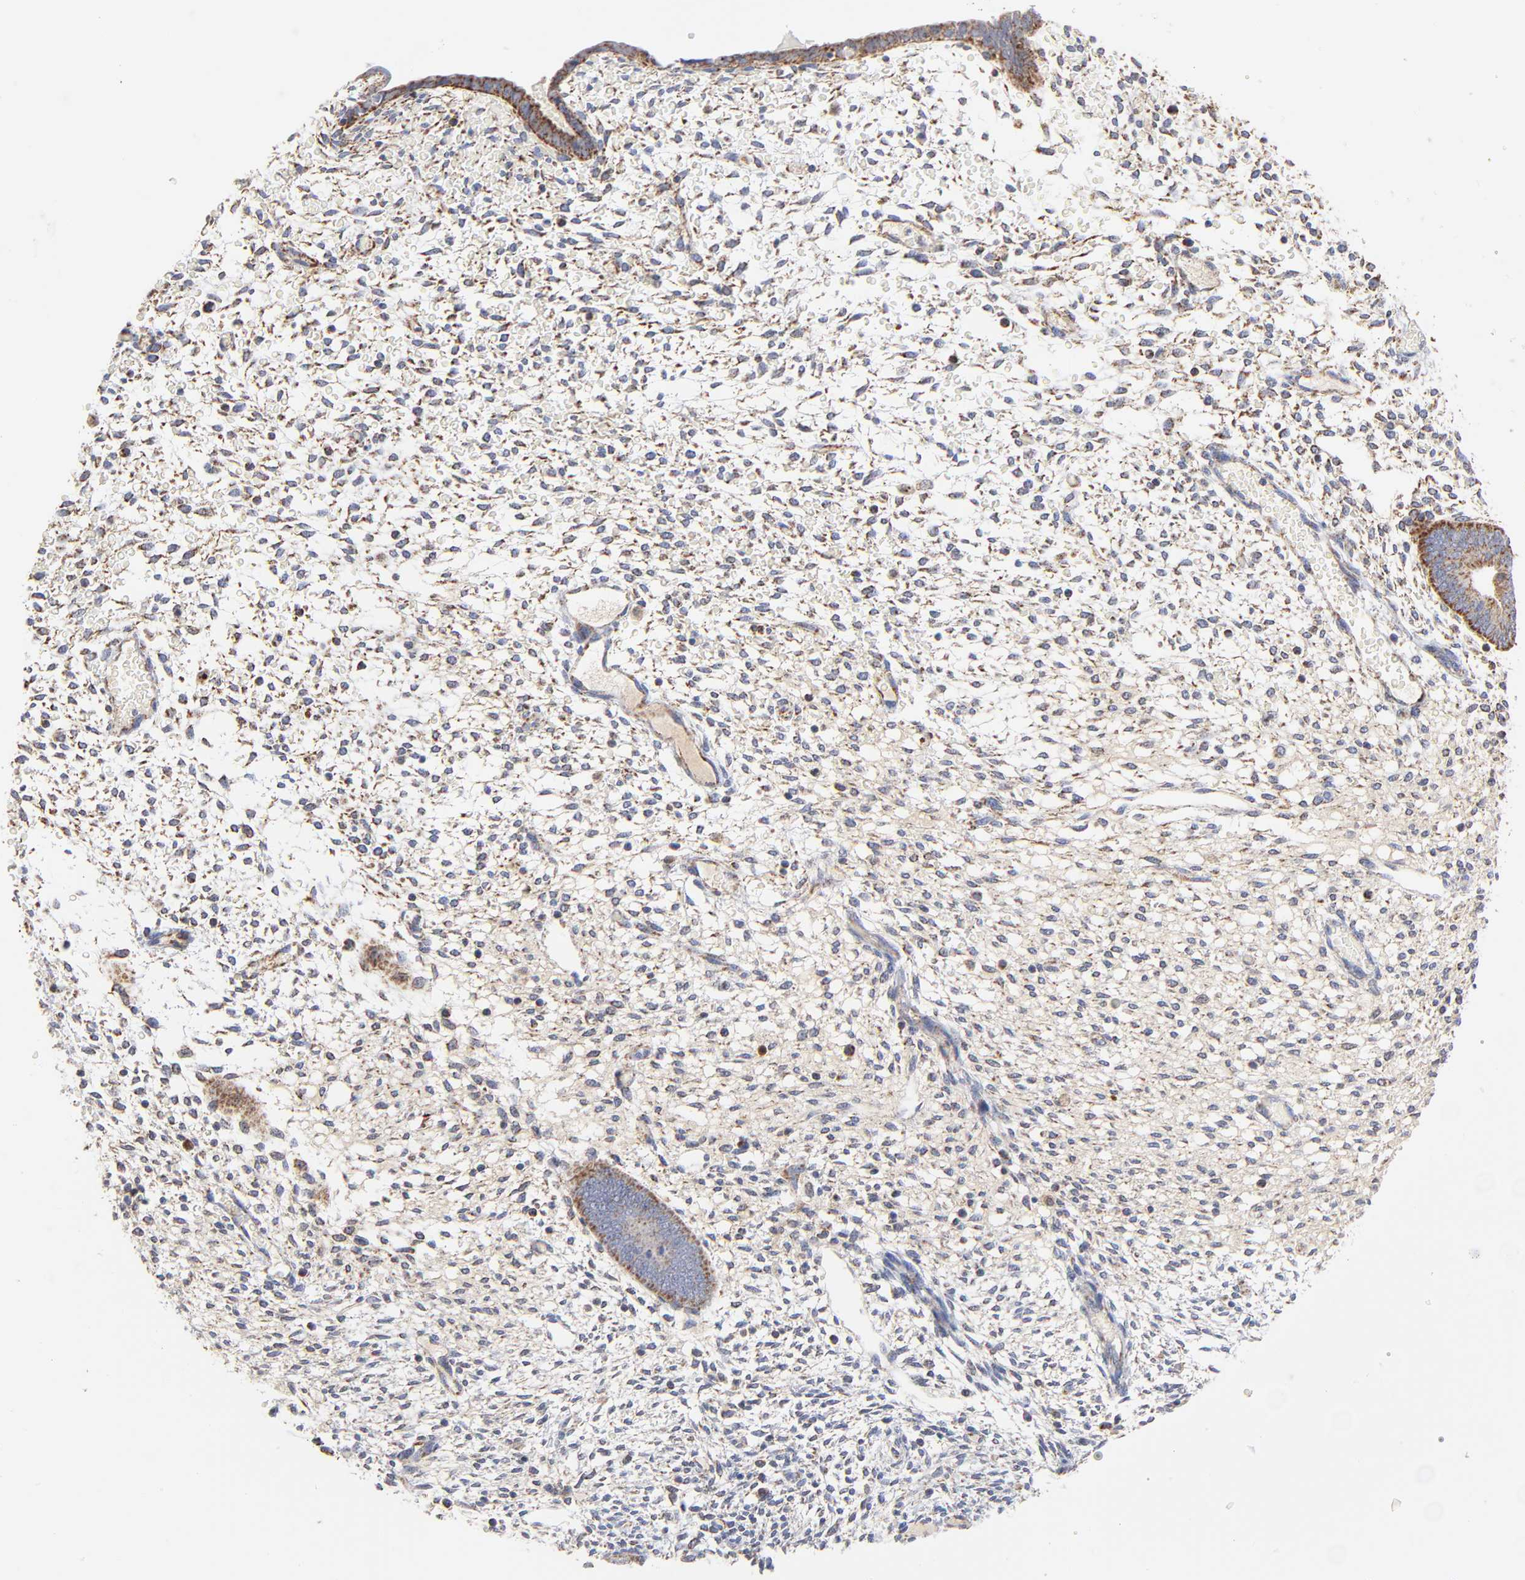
{"staining": {"intensity": "moderate", "quantity": "25%-75%", "location": "cytoplasmic/membranous"}, "tissue": "endometrium", "cell_type": "Cells in endometrial stroma", "image_type": "normal", "snomed": [{"axis": "morphology", "description": "Normal tissue, NOS"}, {"axis": "topography", "description": "Endometrium"}], "caption": "IHC (DAB) staining of benign human endometrium displays moderate cytoplasmic/membranous protein expression in approximately 25%-75% of cells in endometrial stroma.", "gene": "DIABLO", "patient": {"sex": "female", "age": 42}}